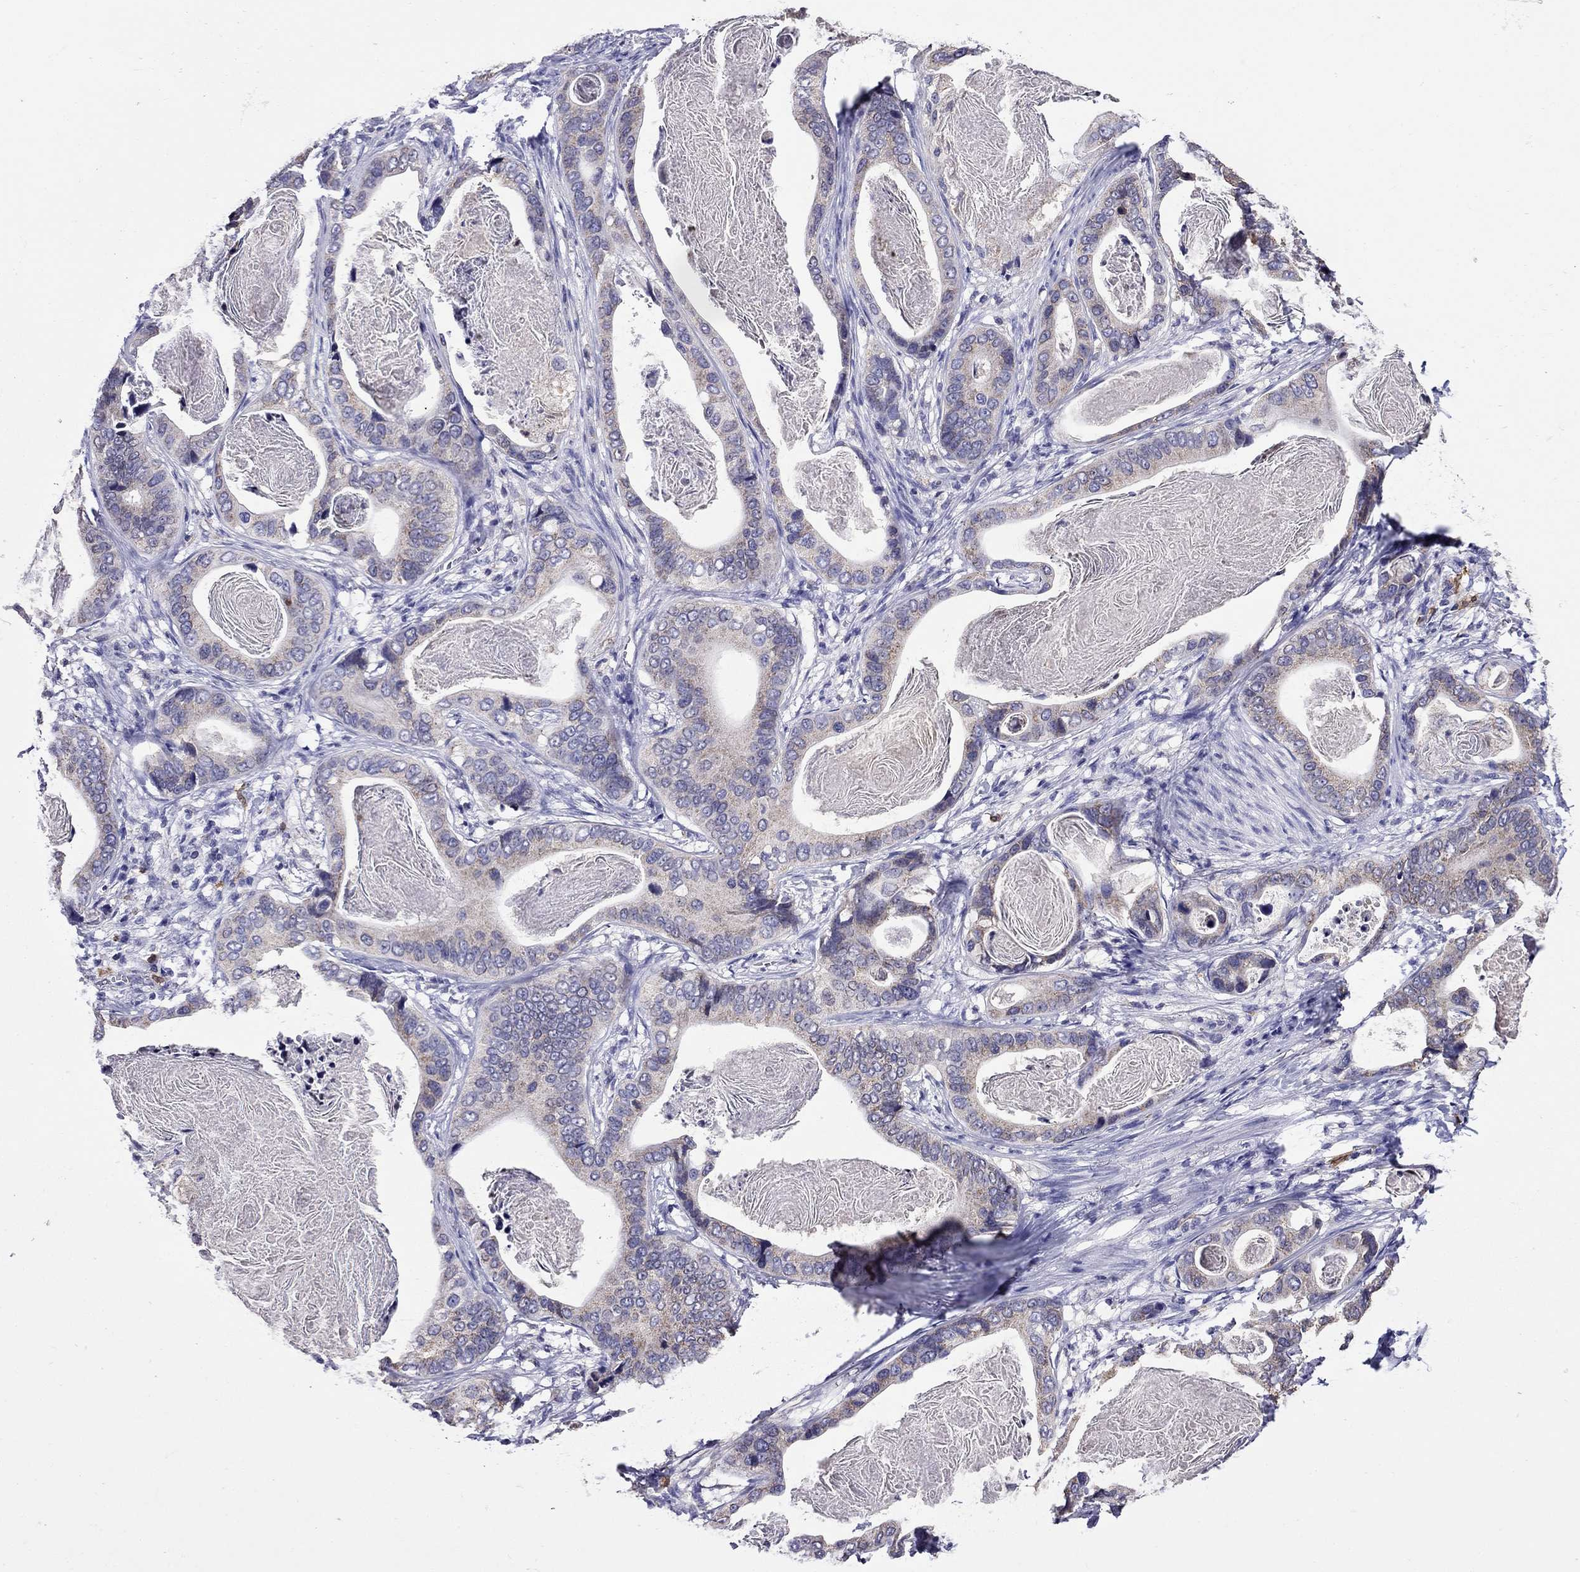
{"staining": {"intensity": "weak", "quantity": "<25%", "location": "cytoplasmic/membranous"}, "tissue": "stomach cancer", "cell_type": "Tumor cells", "image_type": "cancer", "snomed": [{"axis": "morphology", "description": "Adenocarcinoma, NOS"}, {"axis": "topography", "description": "Stomach"}], "caption": "This is a micrograph of immunohistochemistry staining of stomach cancer (adenocarcinoma), which shows no positivity in tumor cells.", "gene": "SCG2", "patient": {"sex": "male", "age": 84}}